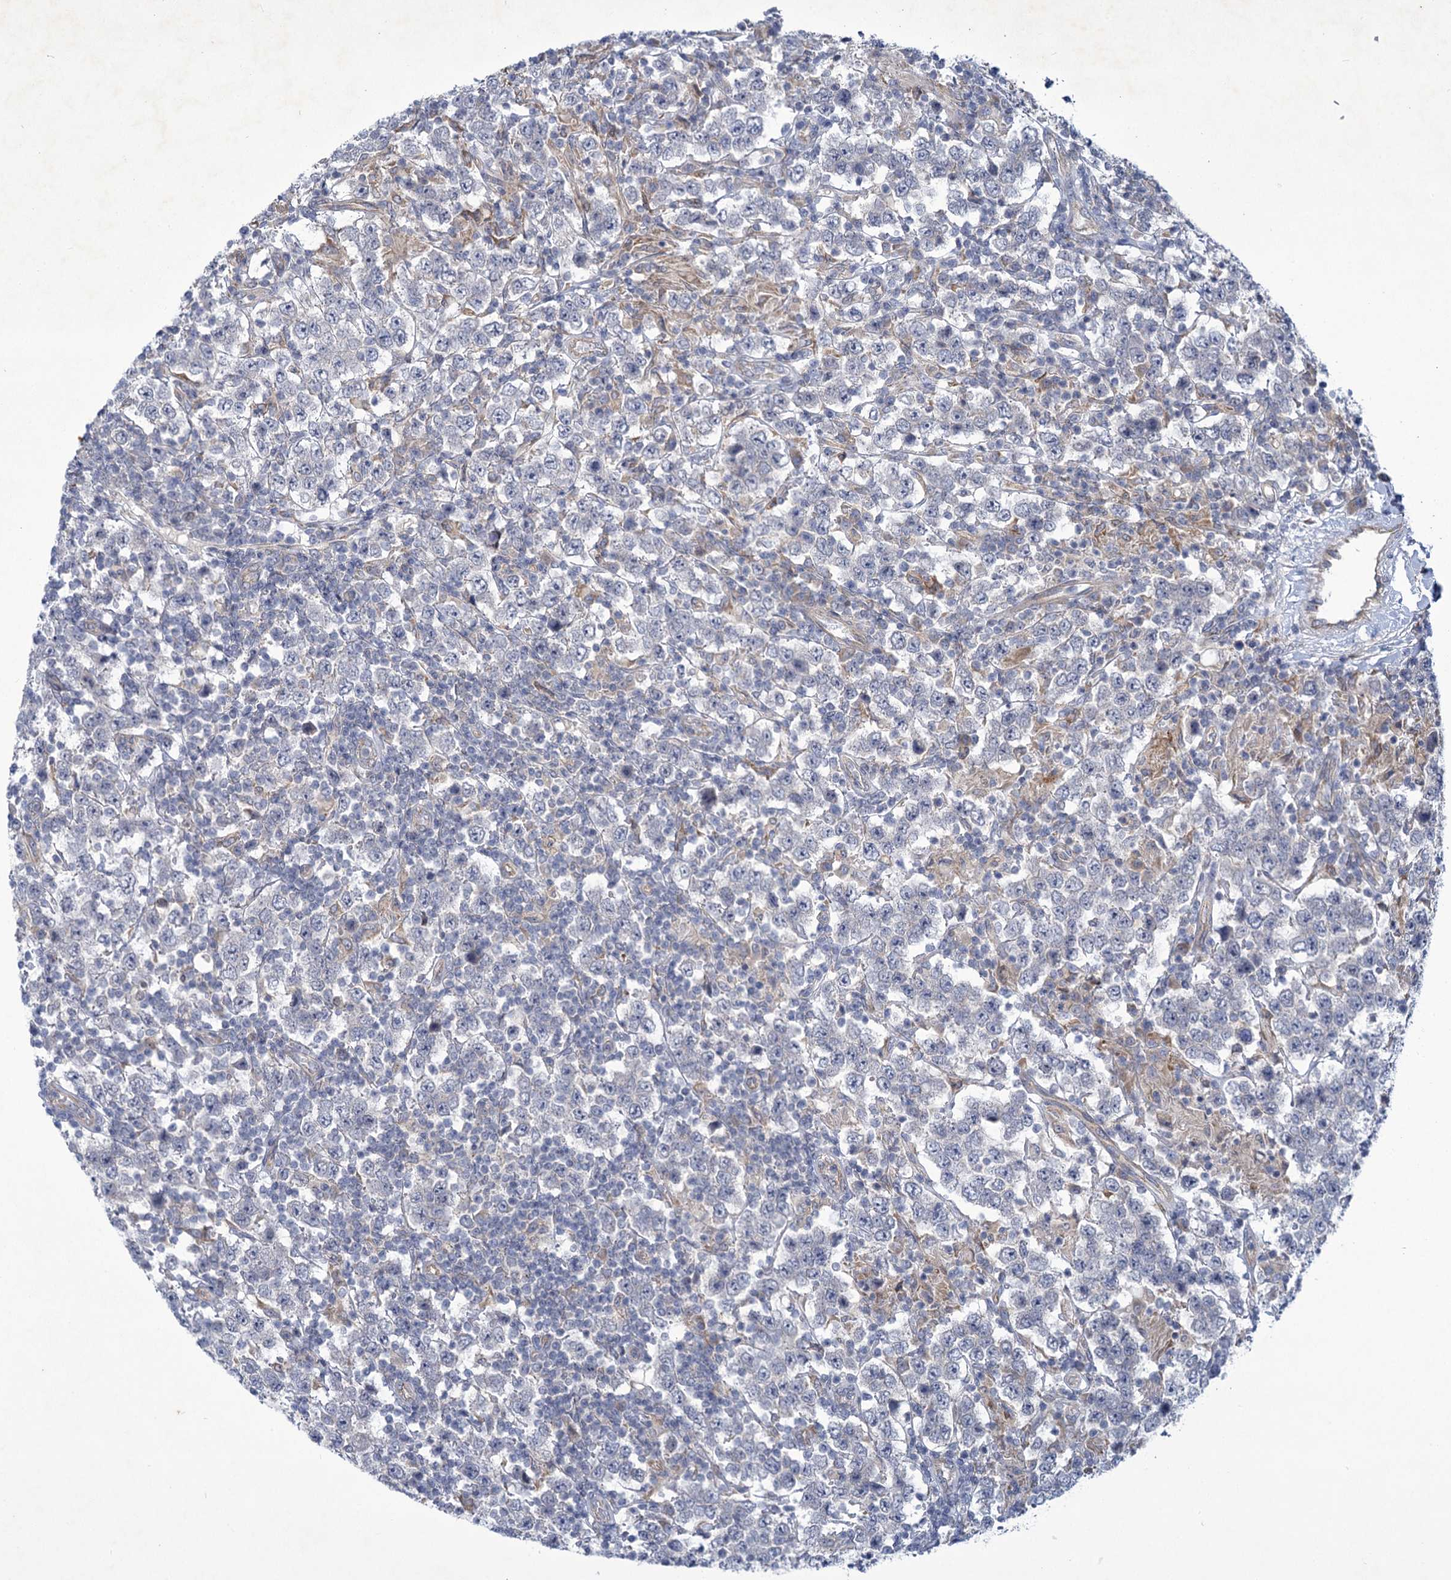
{"staining": {"intensity": "negative", "quantity": "none", "location": "none"}, "tissue": "testis cancer", "cell_type": "Tumor cells", "image_type": "cancer", "snomed": [{"axis": "morphology", "description": "Normal tissue, NOS"}, {"axis": "morphology", "description": "Urothelial carcinoma, High grade"}, {"axis": "morphology", "description": "Seminoma, NOS"}, {"axis": "morphology", "description": "Carcinoma, Embryonal, NOS"}, {"axis": "topography", "description": "Urinary bladder"}, {"axis": "topography", "description": "Testis"}], "caption": "Human testis cancer (high-grade urothelial carcinoma) stained for a protein using IHC exhibits no expression in tumor cells.", "gene": "MBLAC2", "patient": {"sex": "male", "age": 41}}